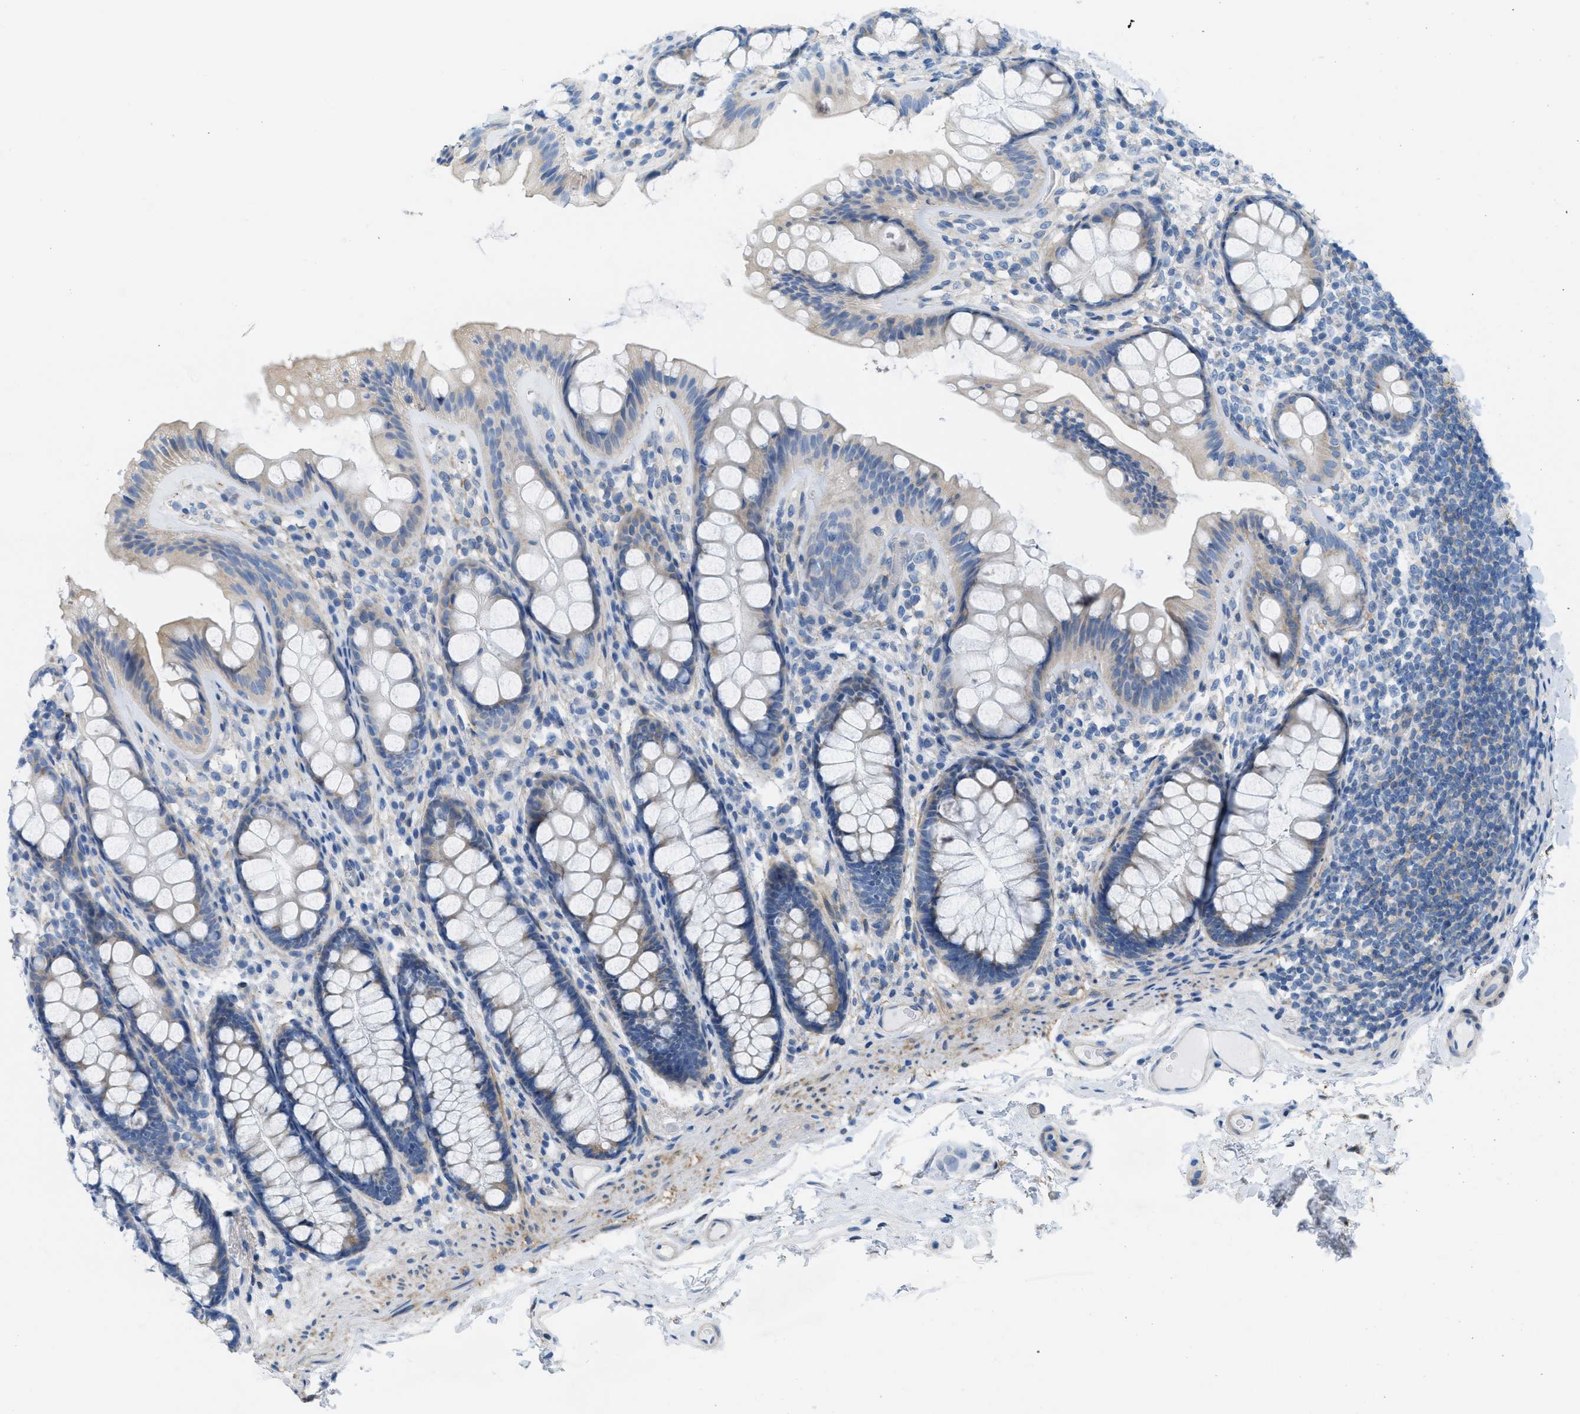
{"staining": {"intensity": "negative", "quantity": "none", "location": "none"}, "tissue": "colon", "cell_type": "Endothelial cells", "image_type": "normal", "snomed": [{"axis": "morphology", "description": "Normal tissue, NOS"}, {"axis": "topography", "description": "Colon"}], "caption": "IHC histopathology image of normal colon stained for a protein (brown), which displays no positivity in endothelial cells. Brightfield microscopy of immunohistochemistry (IHC) stained with DAB (3,3'-diaminobenzidine) (brown) and hematoxylin (blue), captured at high magnification.", "gene": "ASGR1", "patient": {"sex": "female", "age": 56}}